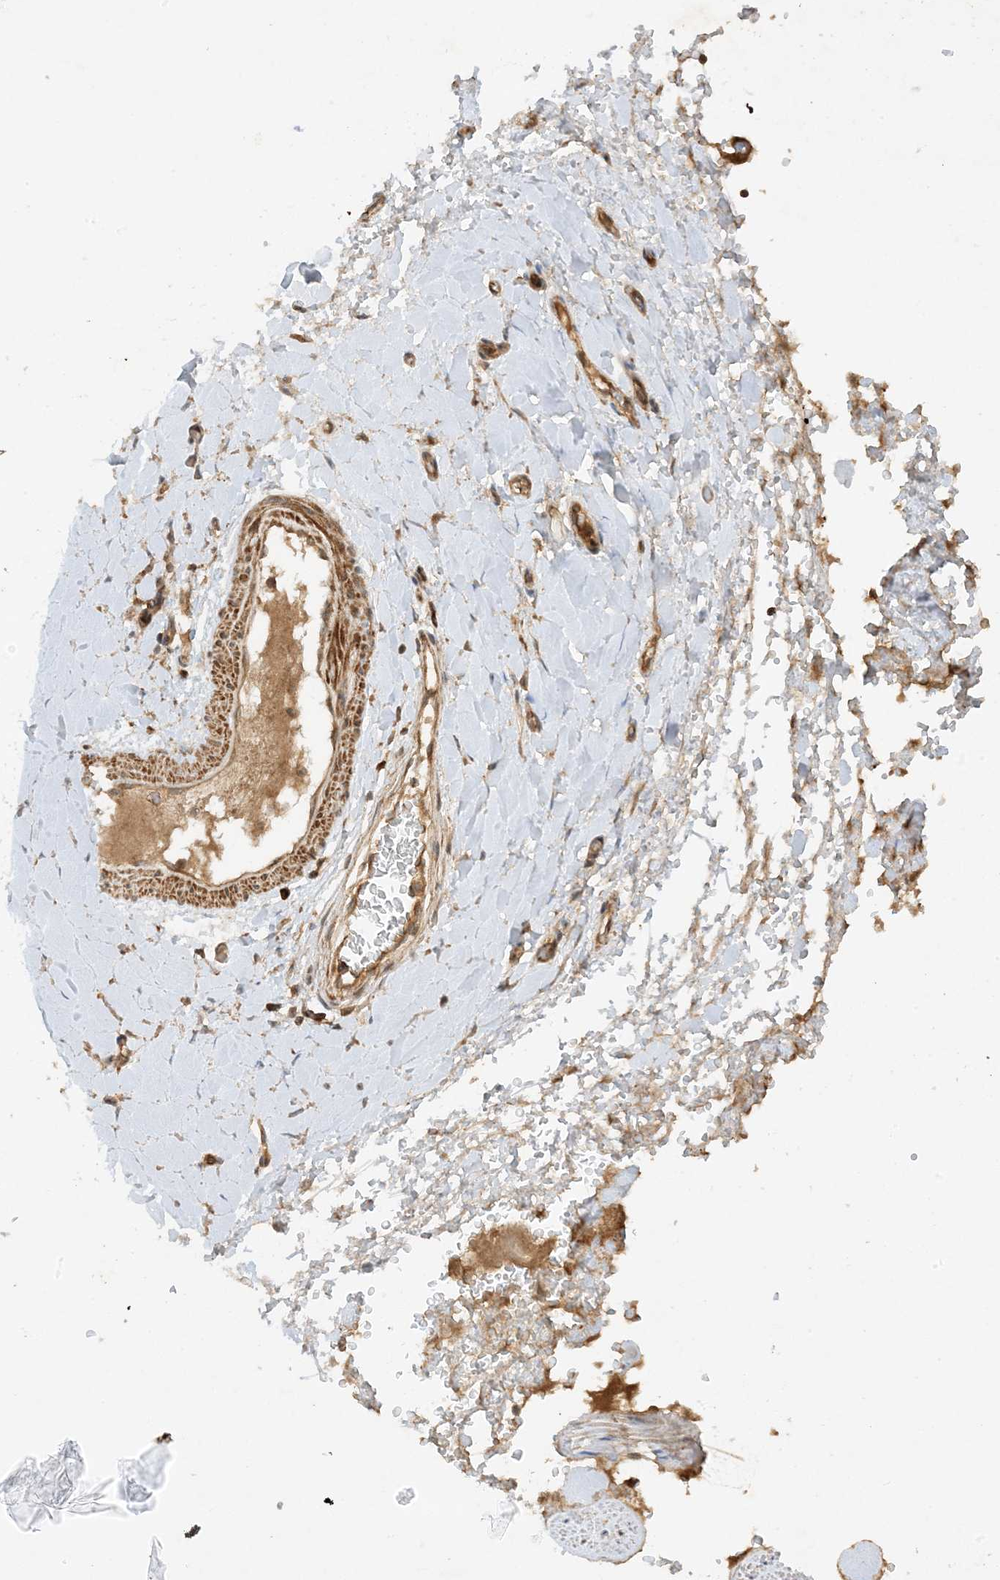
{"staining": {"intensity": "moderate", "quantity": ">75%", "location": "cytoplasmic/membranous"}, "tissue": "soft tissue", "cell_type": "Fibroblasts", "image_type": "normal", "snomed": [{"axis": "morphology", "description": "Normal tissue, NOS"}, {"axis": "morphology", "description": "Adenocarcinoma, NOS"}, {"axis": "topography", "description": "Stomach, upper"}, {"axis": "topography", "description": "Peripheral nerve tissue"}], "caption": "IHC staining of normal soft tissue, which displays medium levels of moderate cytoplasmic/membranous expression in about >75% of fibroblasts indicating moderate cytoplasmic/membranous protein positivity. The staining was performed using DAB (brown) for protein detection and nuclei were counterstained in hematoxylin (blue).", "gene": "XRN1", "patient": {"sex": "male", "age": 62}}